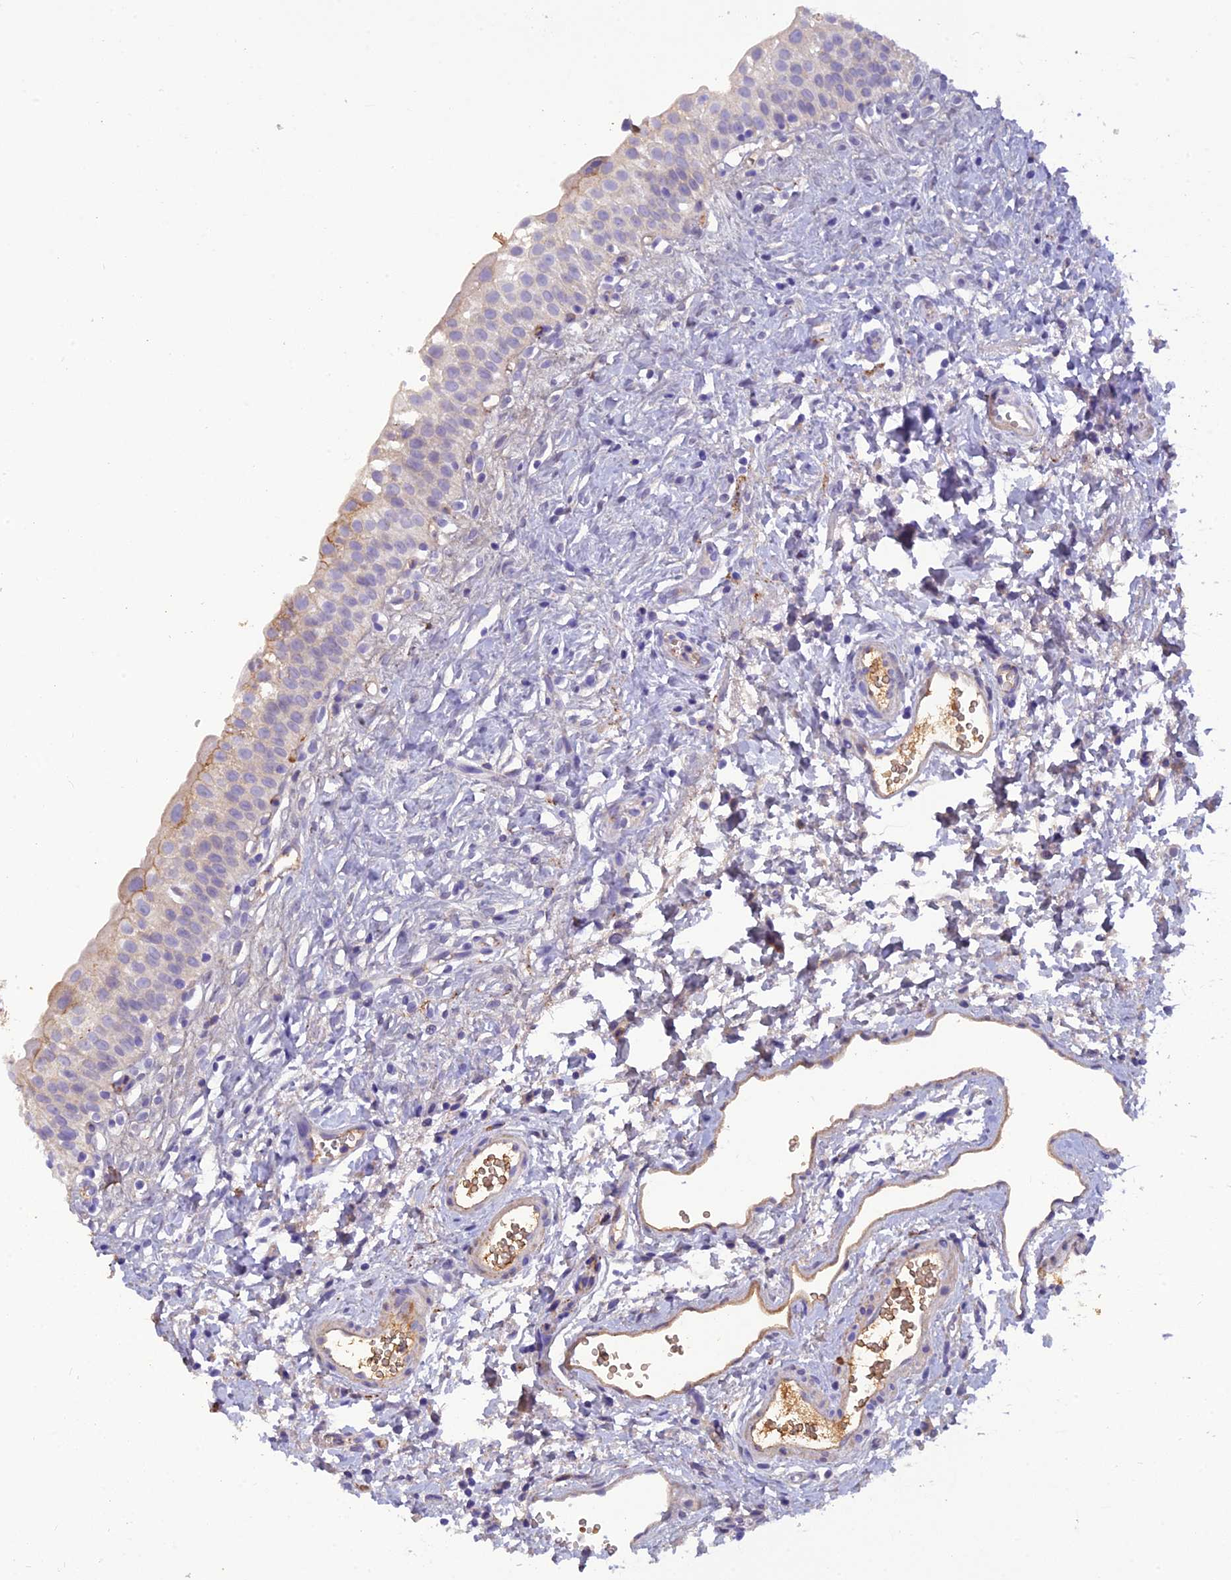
{"staining": {"intensity": "strong", "quantity": "<25%", "location": "cytoplasmic/membranous"}, "tissue": "urinary bladder", "cell_type": "Urothelial cells", "image_type": "normal", "snomed": [{"axis": "morphology", "description": "Normal tissue, NOS"}, {"axis": "topography", "description": "Urinary bladder"}], "caption": "Protein analysis of unremarkable urinary bladder exhibits strong cytoplasmic/membranous staining in about <25% of urothelial cells.", "gene": "PZP", "patient": {"sex": "male", "age": 51}}